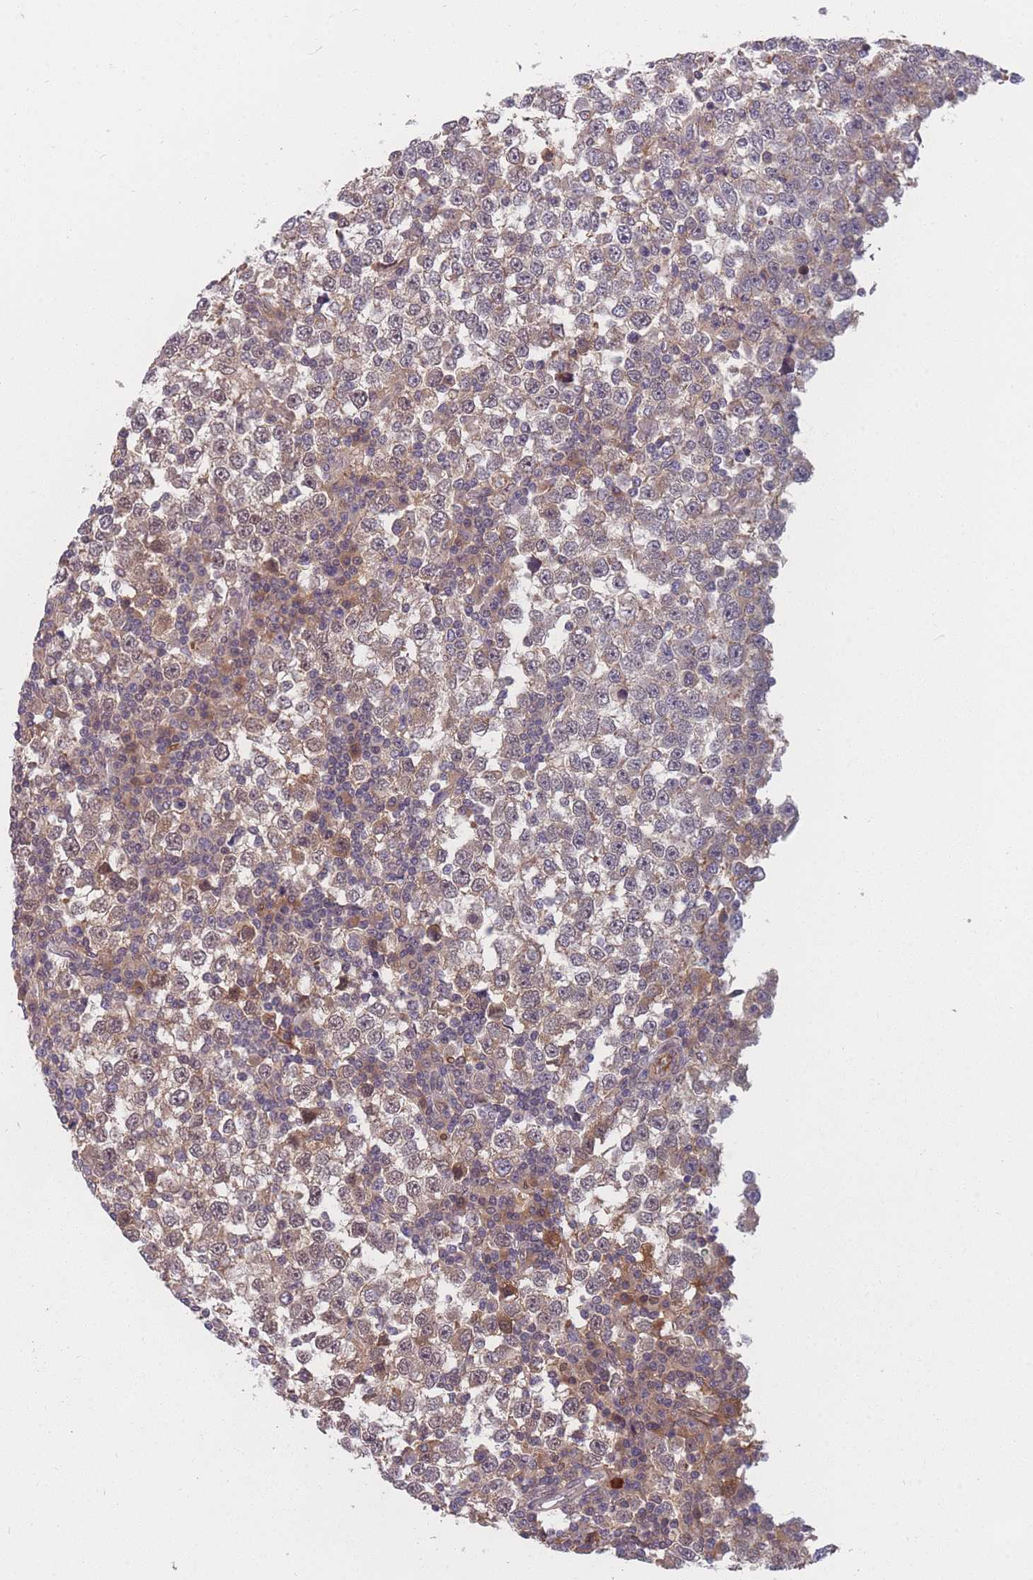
{"staining": {"intensity": "moderate", "quantity": ">75%", "location": "cytoplasmic/membranous"}, "tissue": "testis cancer", "cell_type": "Tumor cells", "image_type": "cancer", "snomed": [{"axis": "morphology", "description": "Seminoma, NOS"}, {"axis": "topography", "description": "Testis"}], "caption": "Tumor cells reveal medium levels of moderate cytoplasmic/membranous positivity in about >75% of cells in human testis cancer.", "gene": "FAM153A", "patient": {"sex": "male", "age": 65}}